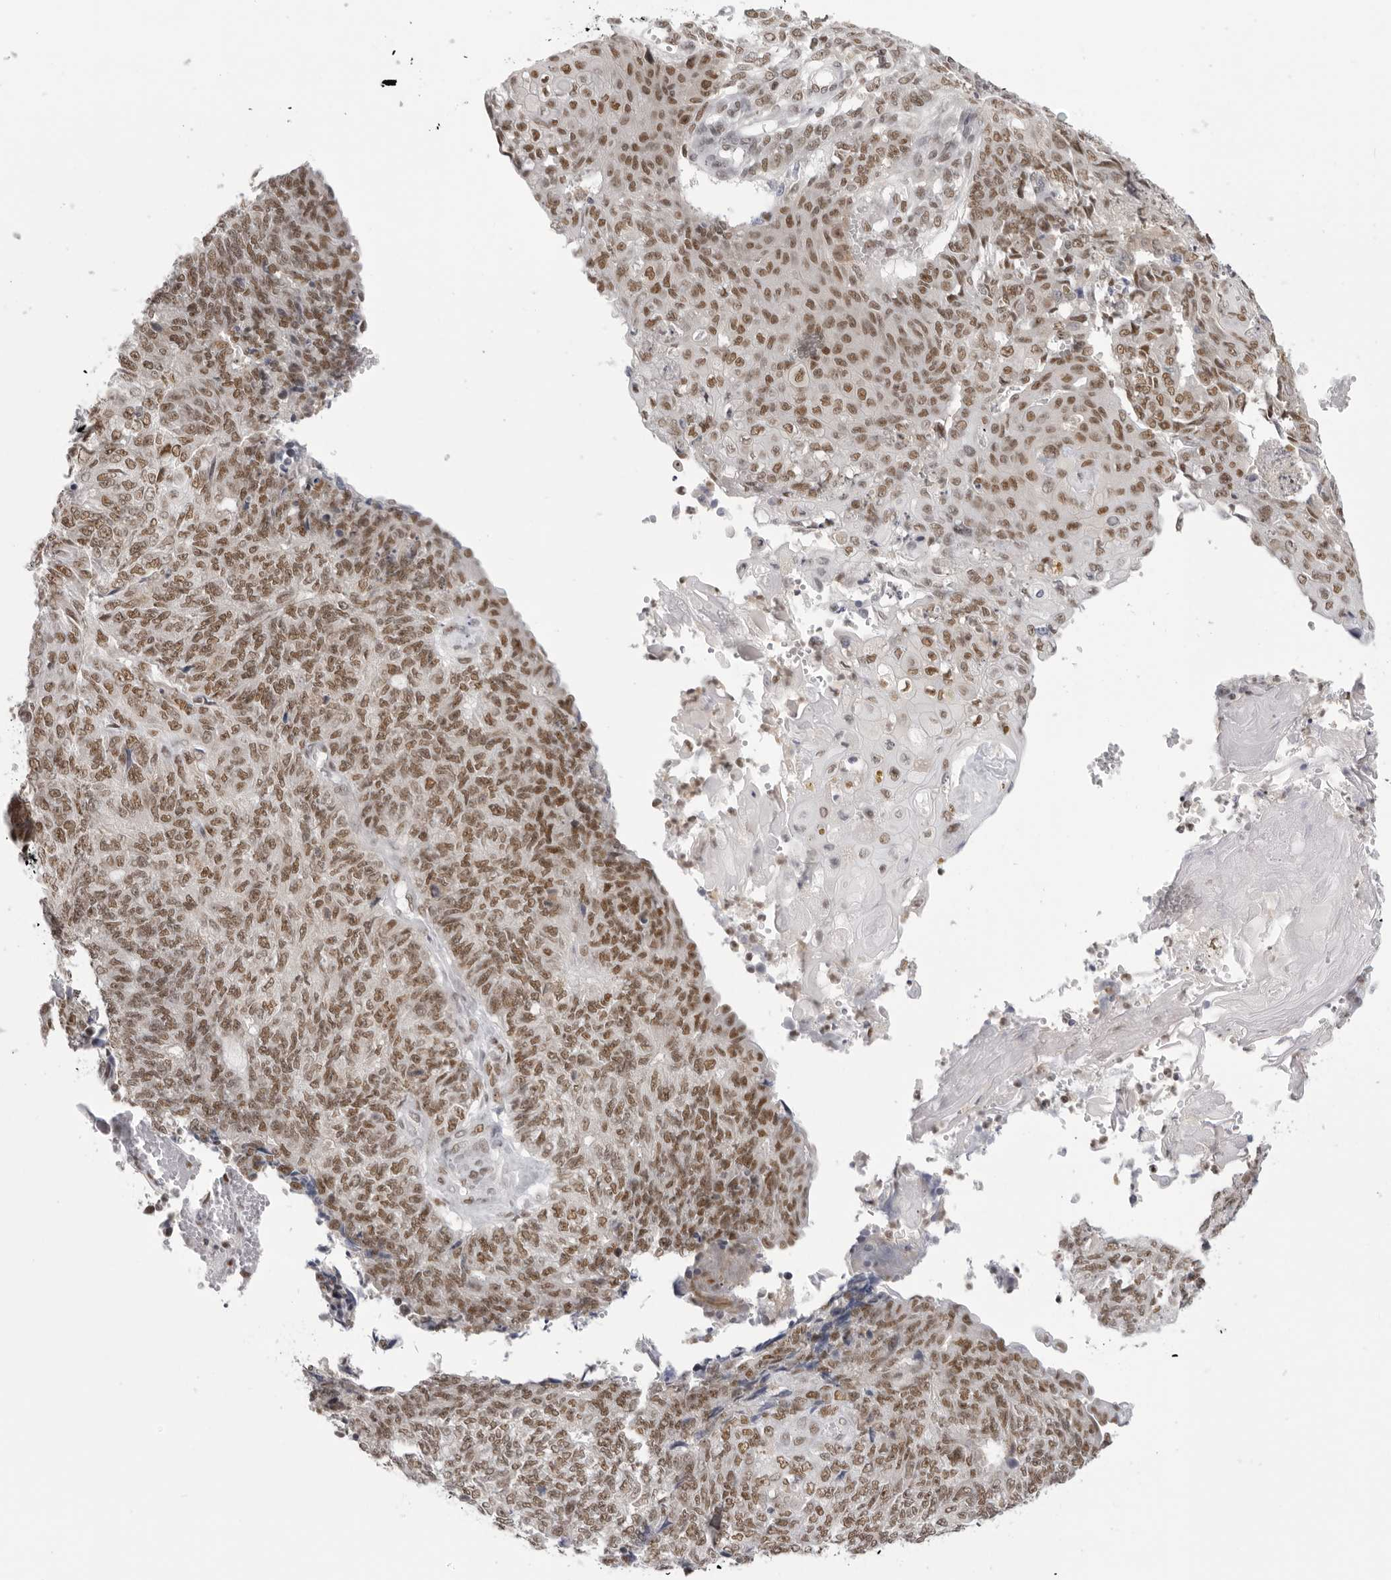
{"staining": {"intensity": "moderate", "quantity": ">75%", "location": "nuclear"}, "tissue": "endometrial cancer", "cell_type": "Tumor cells", "image_type": "cancer", "snomed": [{"axis": "morphology", "description": "Adenocarcinoma, NOS"}, {"axis": "topography", "description": "Endometrium"}], "caption": "This histopathology image displays immunohistochemistry (IHC) staining of endometrial cancer, with medium moderate nuclear expression in about >75% of tumor cells.", "gene": "RPA2", "patient": {"sex": "female", "age": 32}}